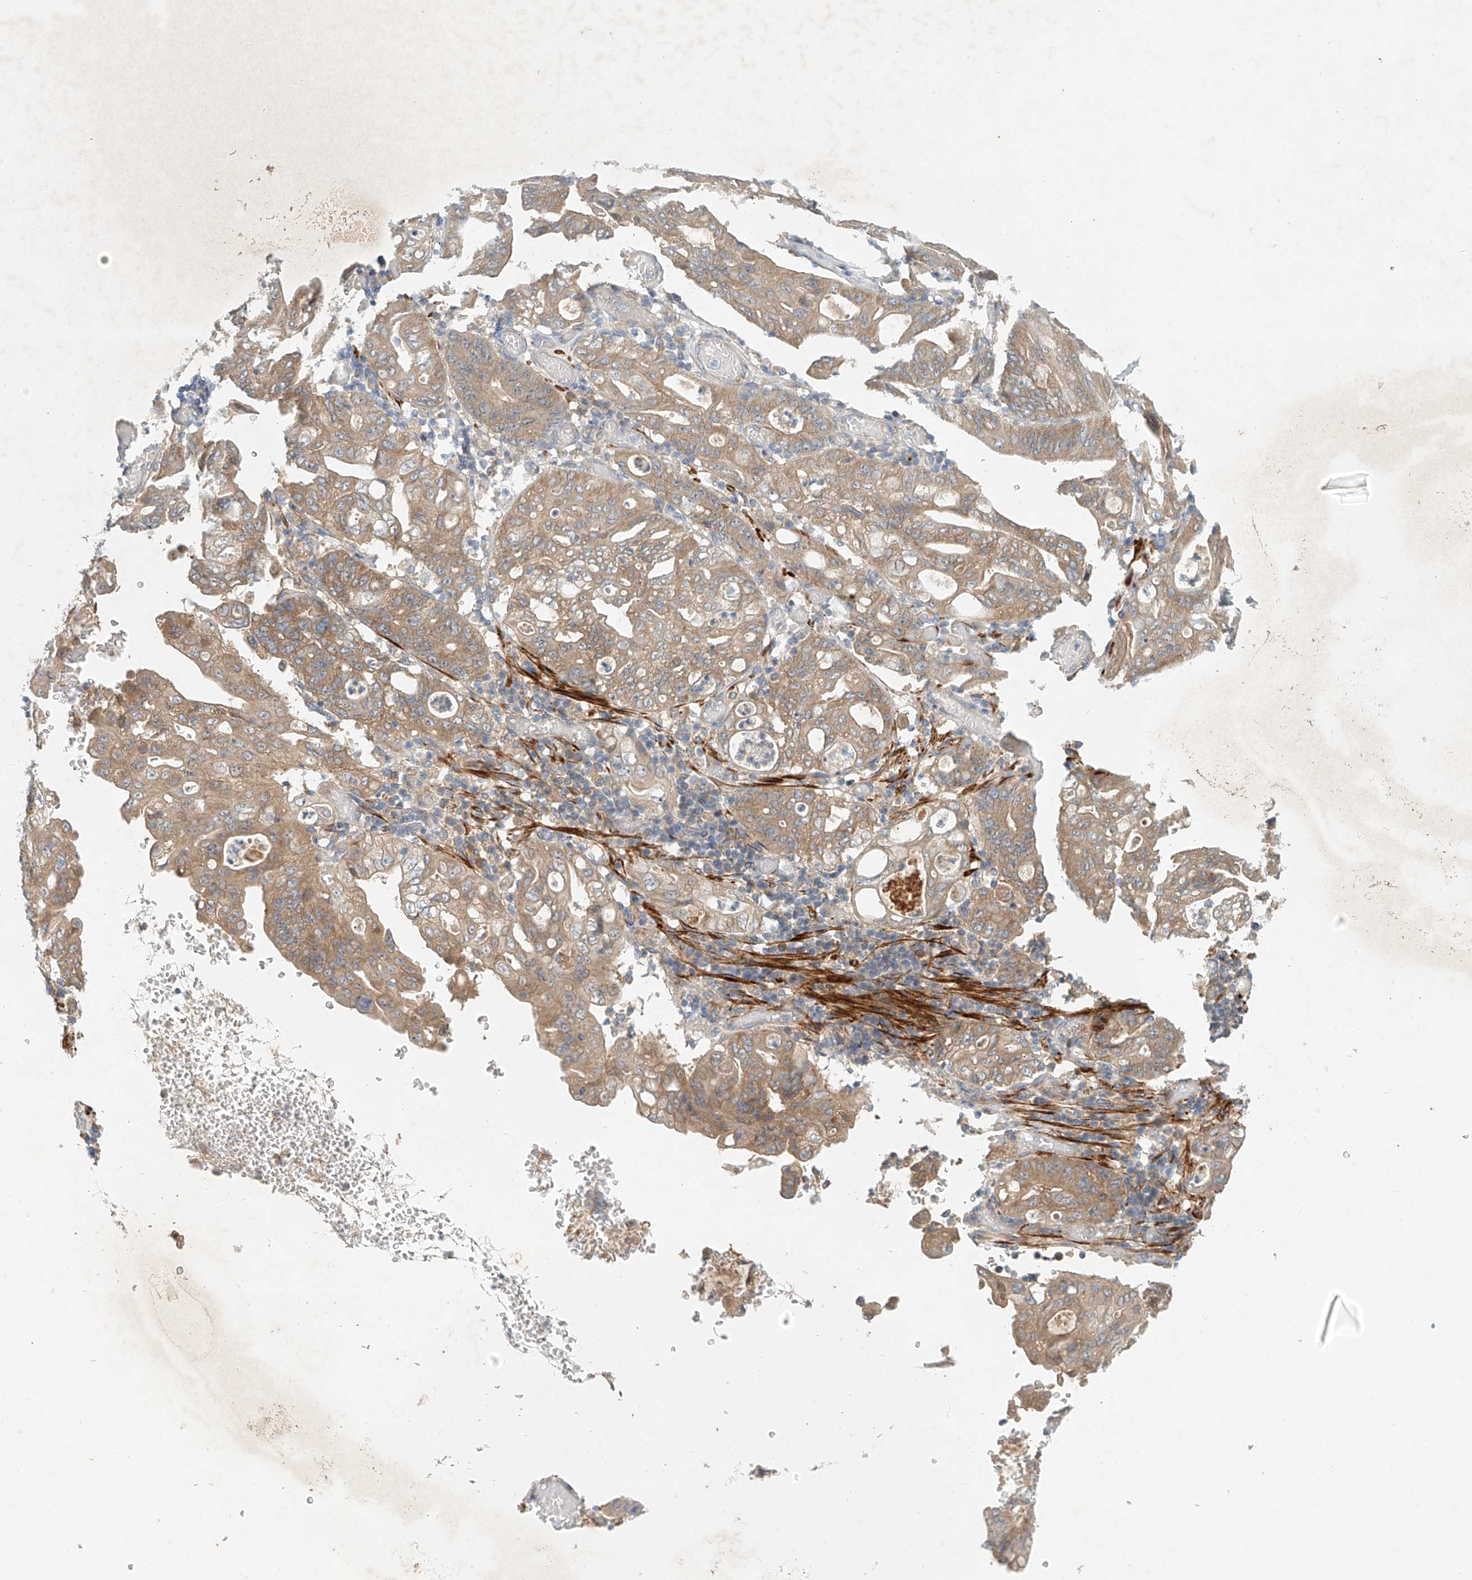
{"staining": {"intensity": "weak", "quantity": ">75%", "location": "cytoplasmic/membranous"}, "tissue": "stomach cancer", "cell_type": "Tumor cells", "image_type": "cancer", "snomed": [{"axis": "morphology", "description": "Adenocarcinoma, NOS"}, {"axis": "topography", "description": "Stomach"}], "caption": "About >75% of tumor cells in human stomach cancer (adenocarcinoma) display weak cytoplasmic/membranous protein staining as visualized by brown immunohistochemical staining.", "gene": "LYRM9", "patient": {"sex": "female", "age": 73}}